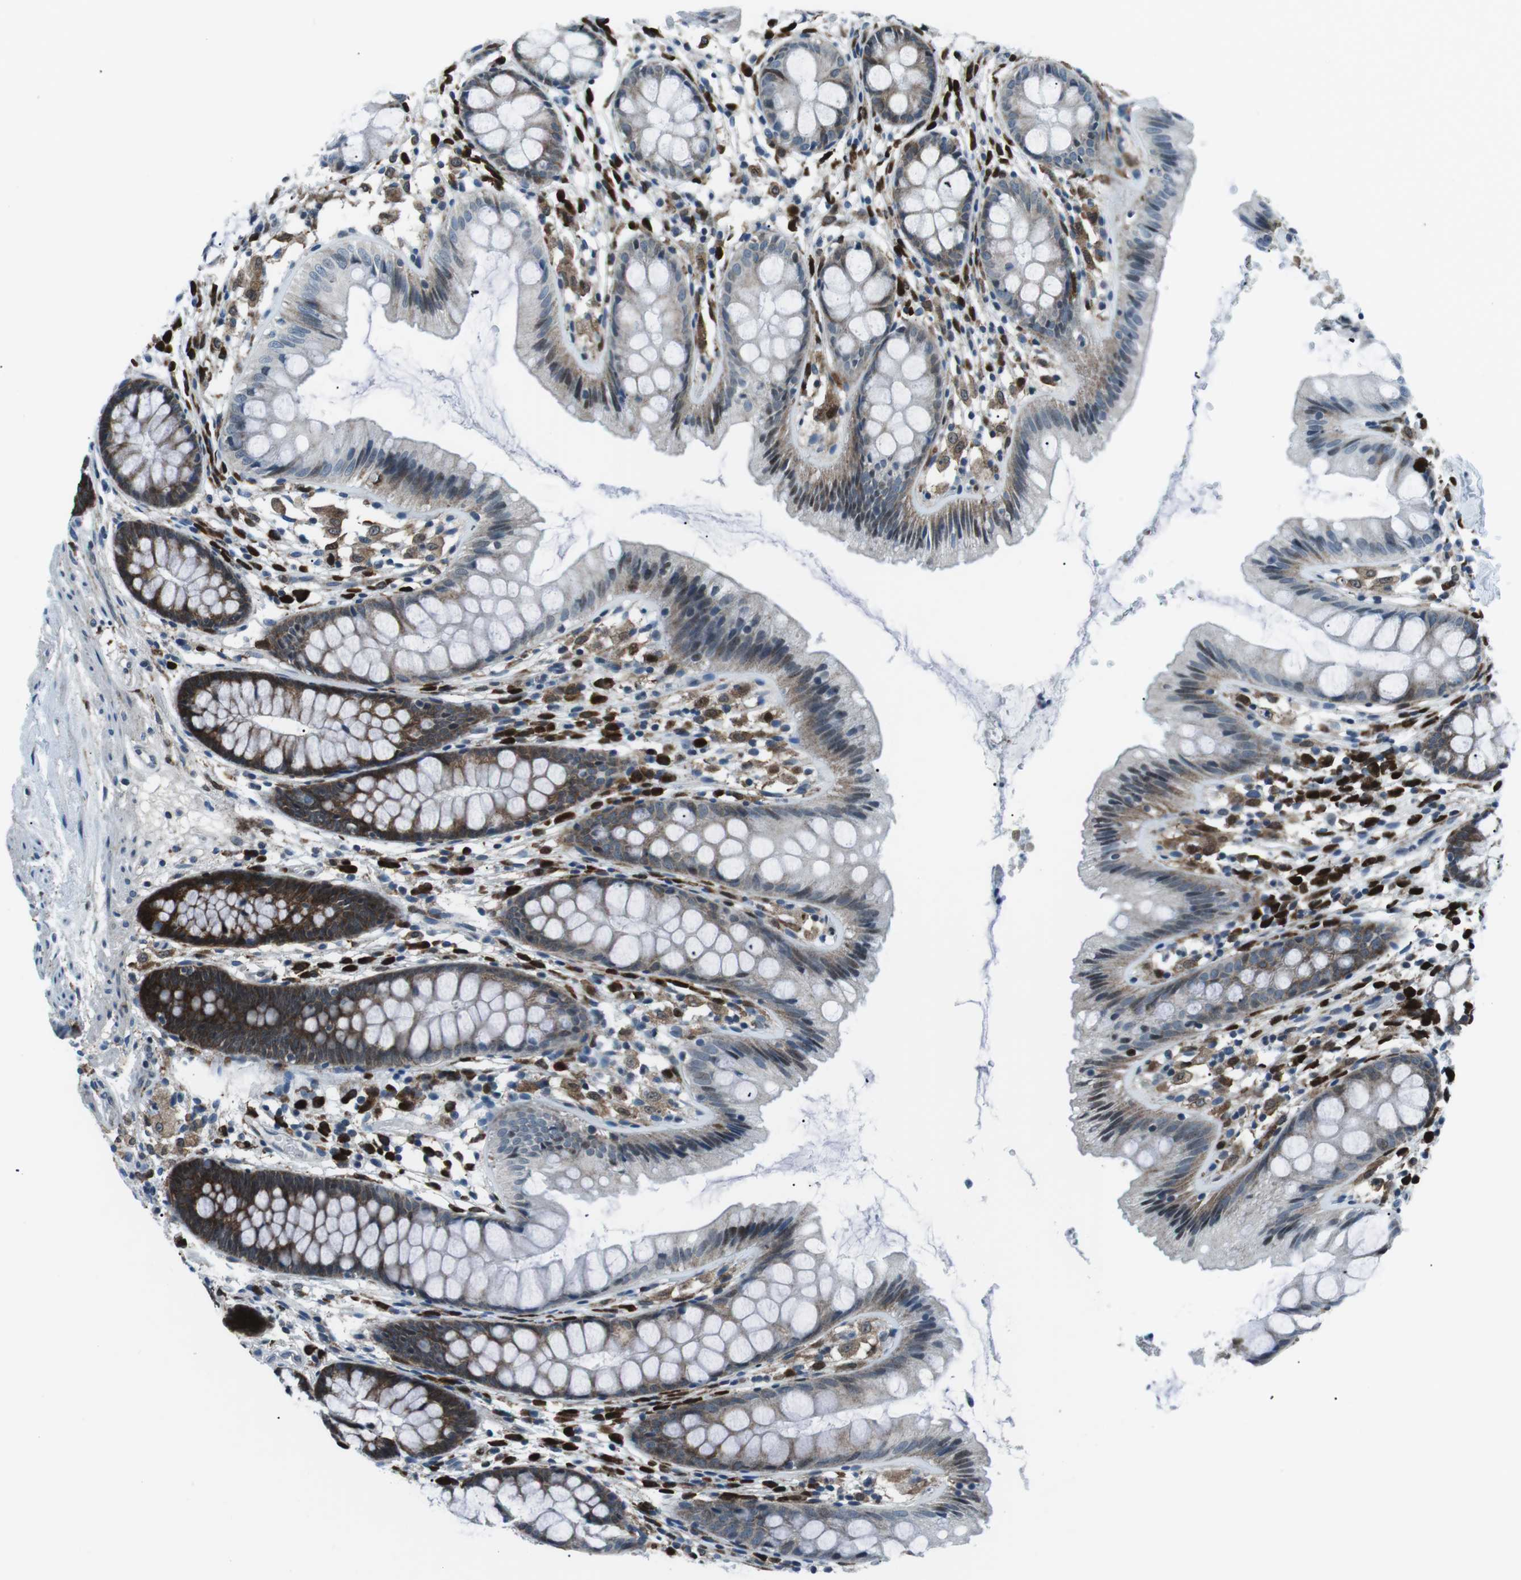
{"staining": {"intensity": "negative", "quantity": "none", "location": "none"}, "tissue": "colon", "cell_type": "Endothelial cells", "image_type": "normal", "snomed": [{"axis": "morphology", "description": "Normal tissue, NOS"}, {"axis": "topography", "description": "Colon"}], "caption": "Human colon stained for a protein using immunohistochemistry reveals no expression in endothelial cells.", "gene": "BLNK", "patient": {"sex": "female", "age": 56}}